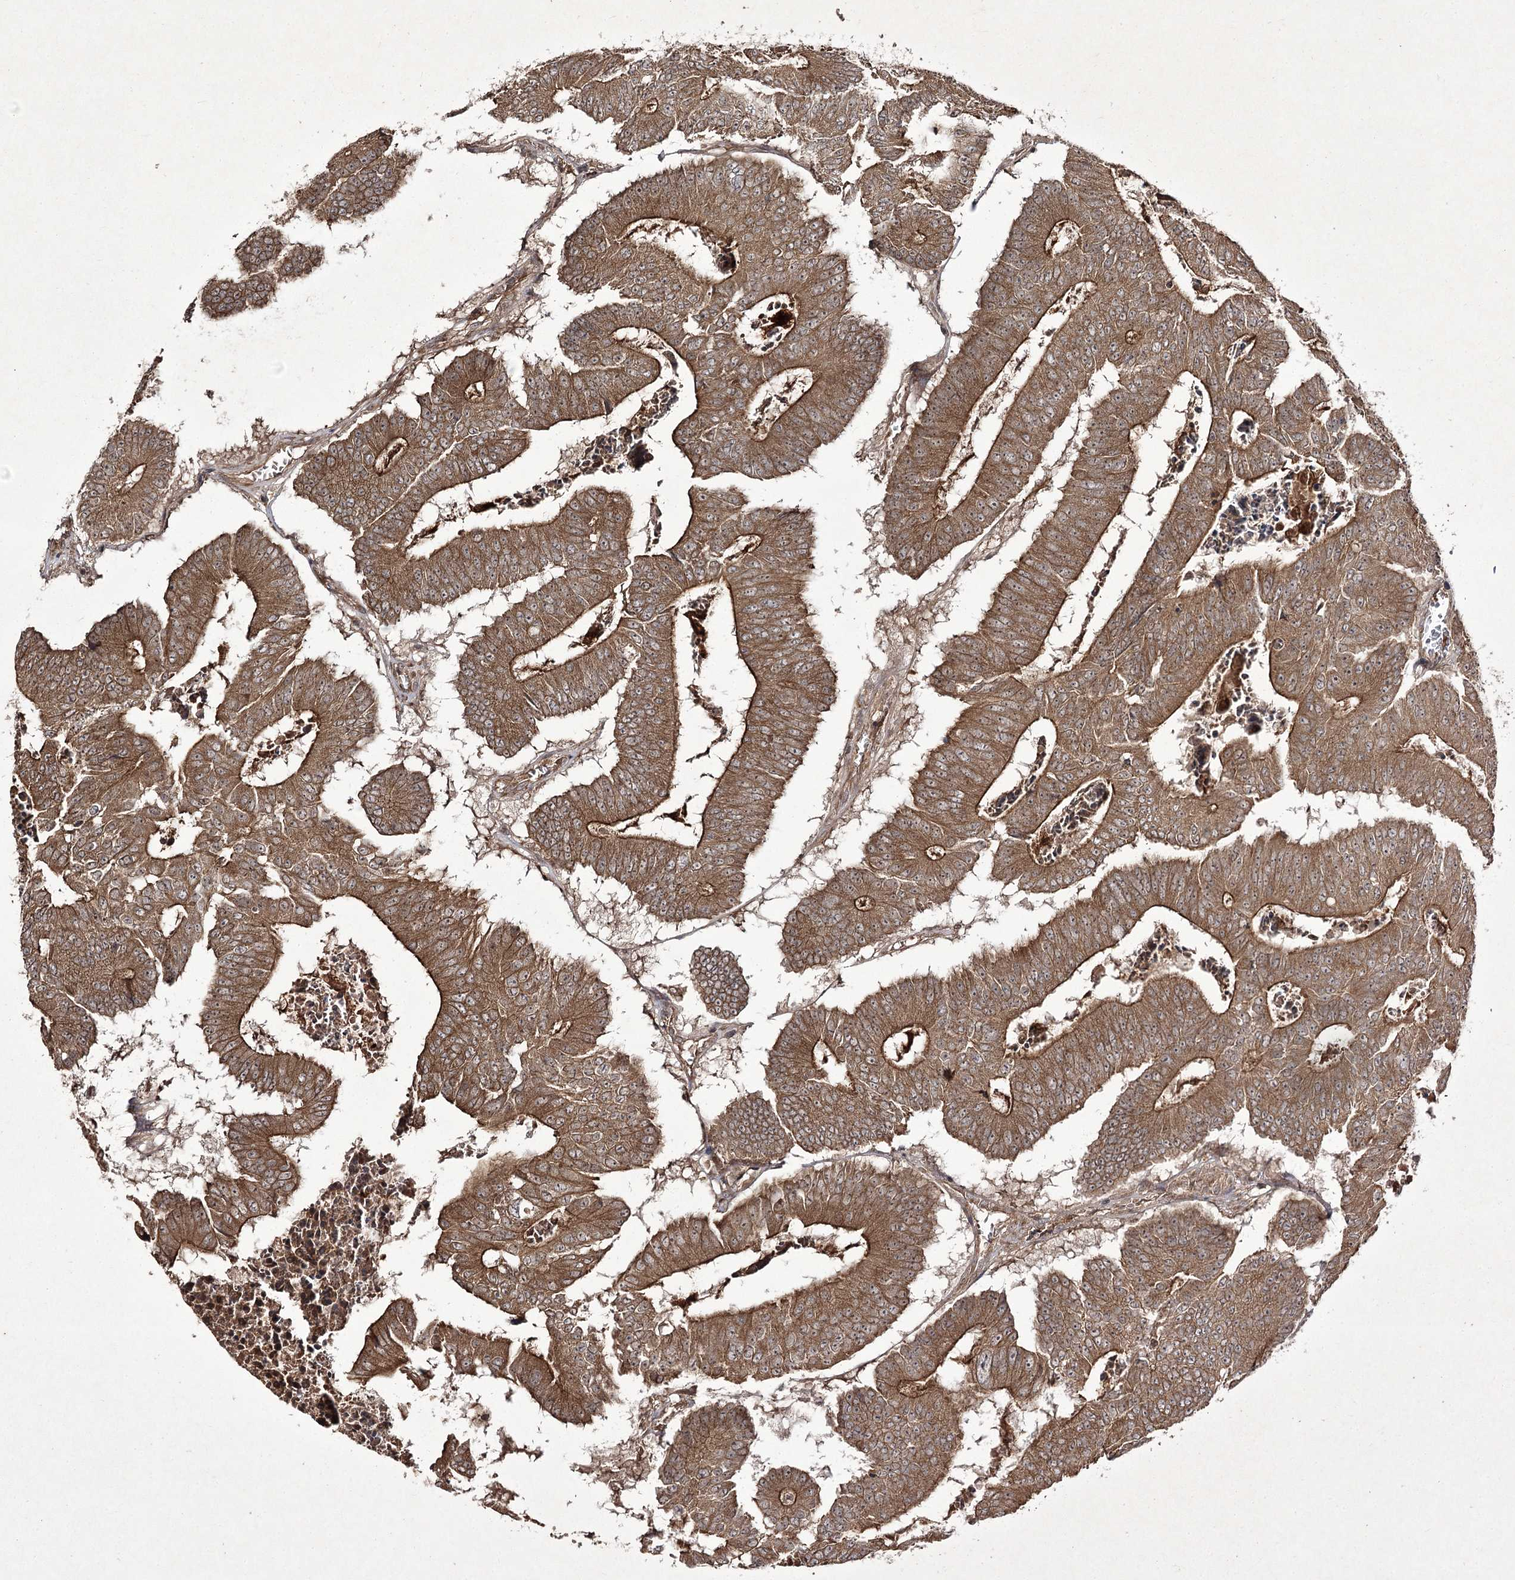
{"staining": {"intensity": "moderate", "quantity": ">75%", "location": "cytoplasmic/membranous"}, "tissue": "colorectal cancer", "cell_type": "Tumor cells", "image_type": "cancer", "snomed": [{"axis": "morphology", "description": "Adenocarcinoma, NOS"}, {"axis": "topography", "description": "Colon"}], "caption": "The micrograph reveals immunohistochemical staining of colorectal adenocarcinoma. There is moderate cytoplasmic/membranous positivity is seen in about >75% of tumor cells. Immunohistochemistry (ihc) stains the protein in brown and the nuclei are stained blue.", "gene": "FANCL", "patient": {"sex": "male", "age": 87}}